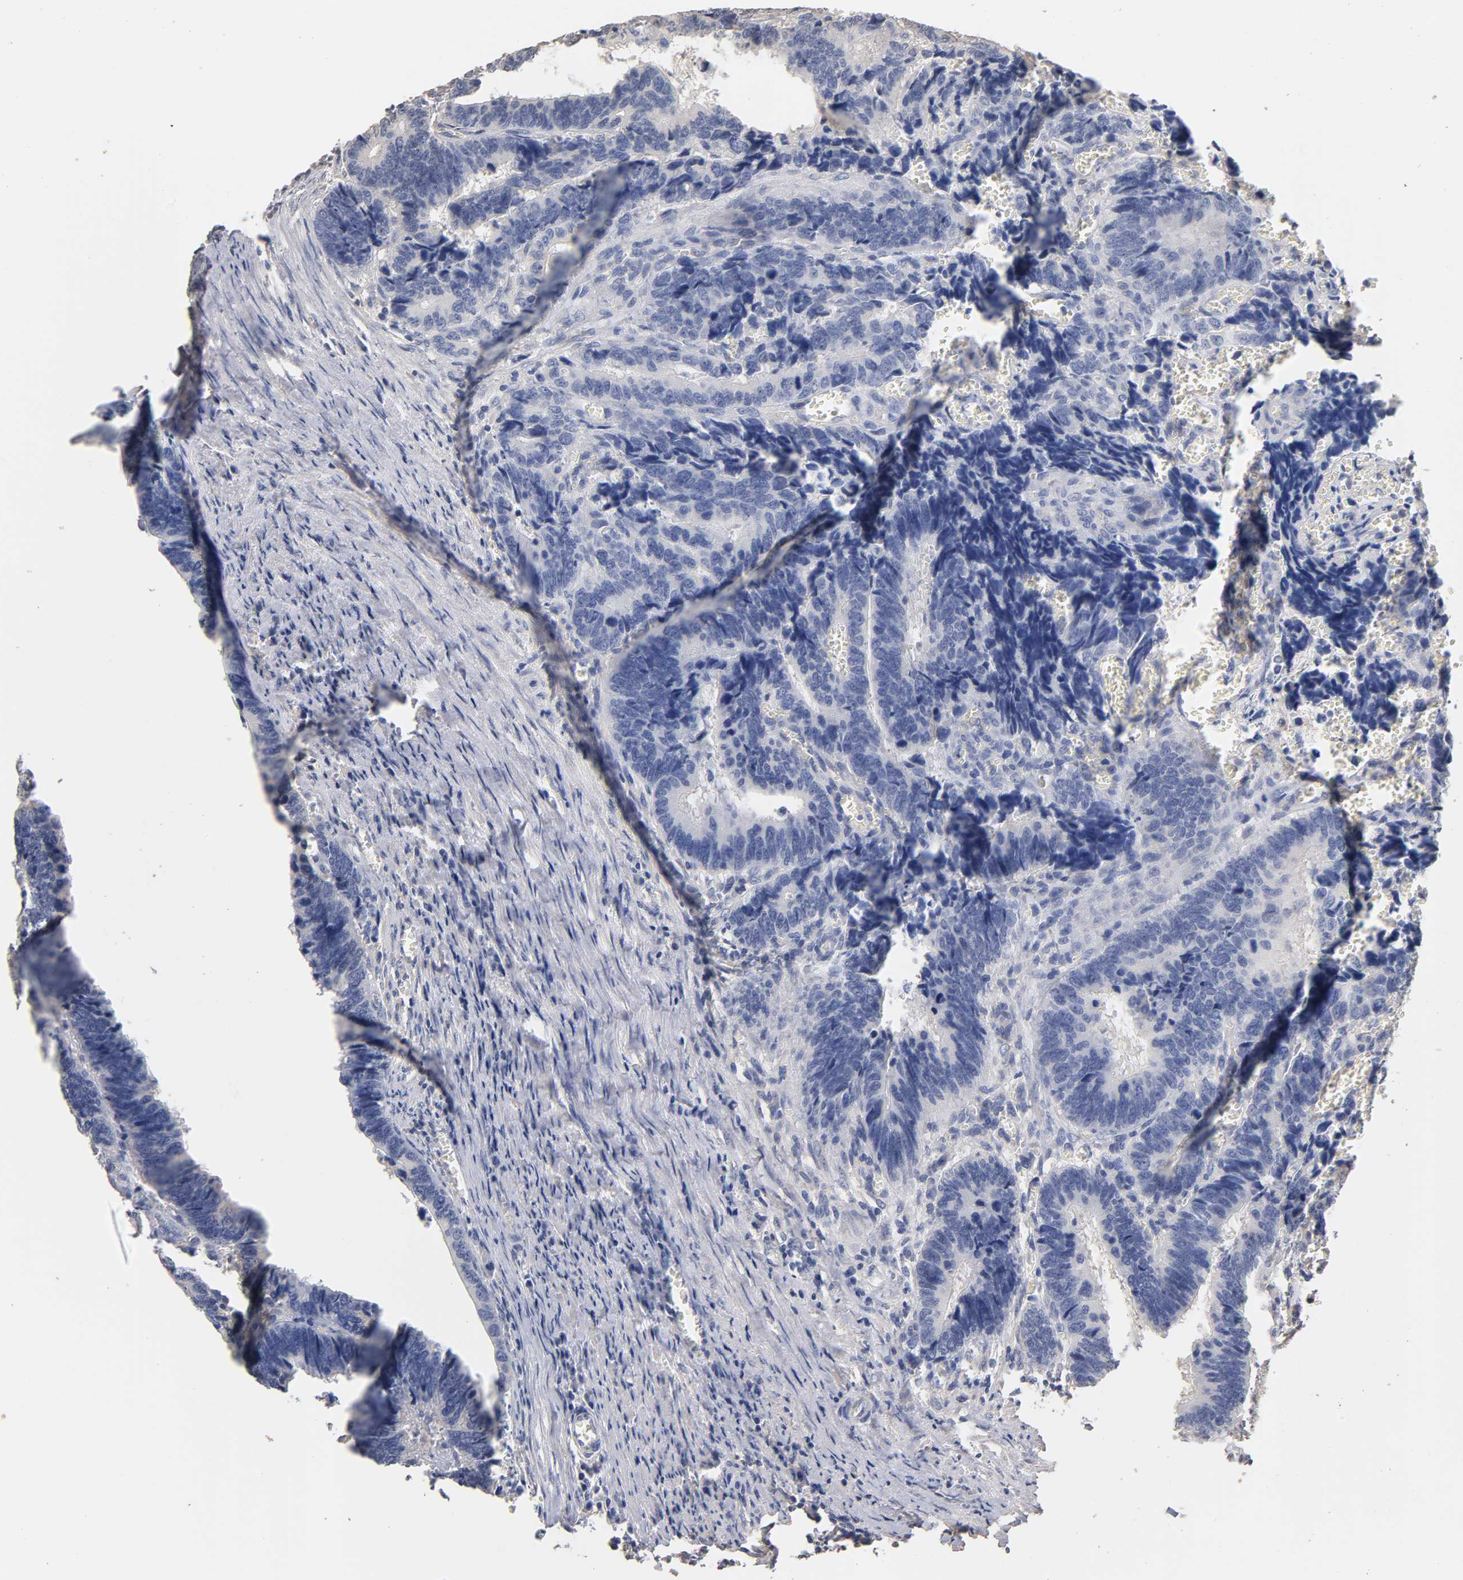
{"staining": {"intensity": "negative", "quantity": "none", "location": "none"}, "tissue": "colorectal cancer", "cell_type": "Tumor cells", "image_type": "cancer", "snomed": [{"axis": "morphology", "description": "Adenocarcinoma, NOS"}, {"axis": "topography", "description": "Colon"}], "caption": "This micrograph is of colorectal cancer stained with immunohistochemistry to label a protein in brown with the nuclei are counter-stained blue. There is no staining in tumor cells.", "gene": "VSIG4", "patient": {"sex": "male", "age": 72}}